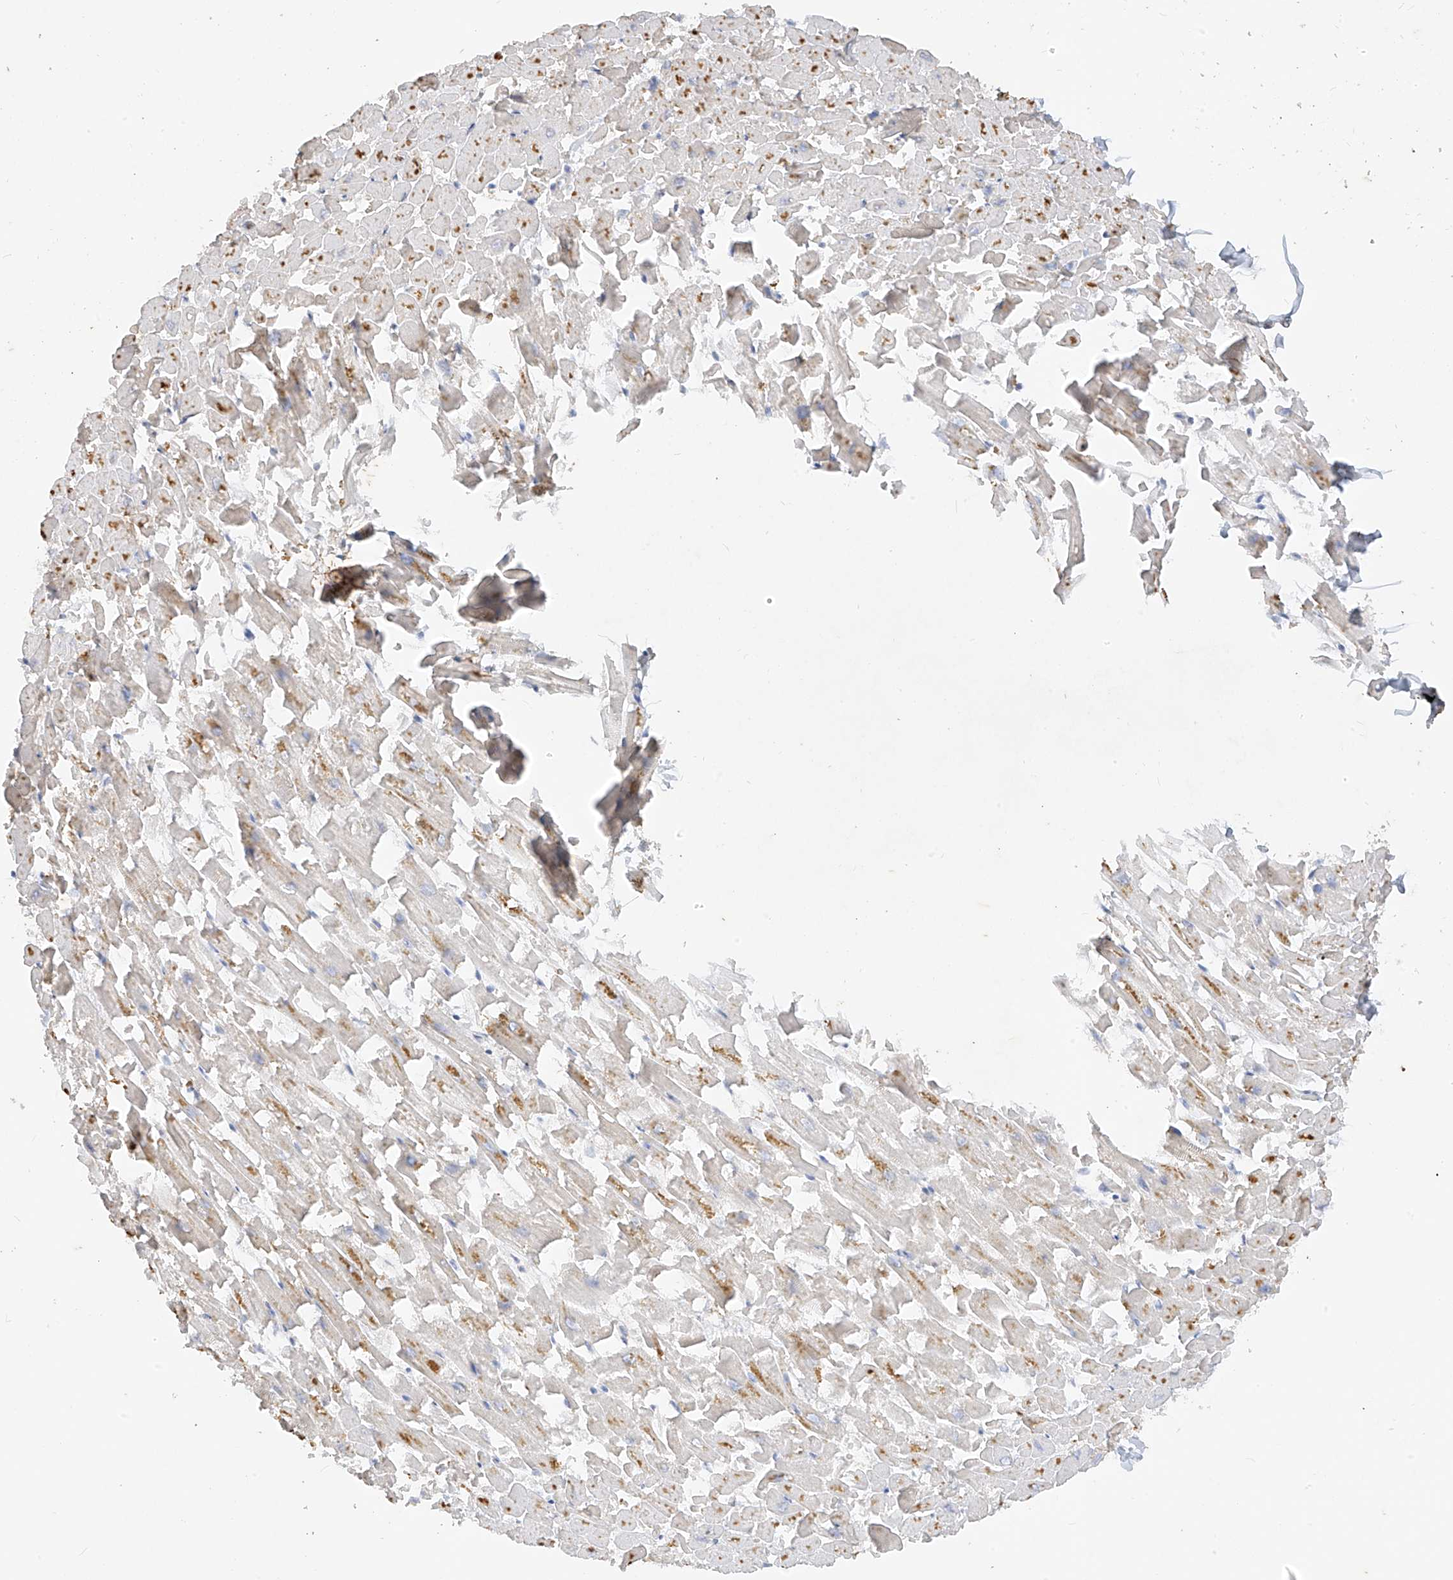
{"staining": {"intensity": "moderate", "quantity": "<25%", "location": "cytoplasmic/membranous"}, "tissue": "heart muscle", "cell_type": "Cardiomyocytes", "image_type": "normal", "snomed": [{"axis": "morphology", "description": "Normal tissue, NOS"}, {"axis": "topography", "description": "Heart"}], "caption": "IHC of benign human heart muscle exhibits low levels of moderate cytoplasmic/membranous positivity in about <25% of cardiomyocytes.", "gene": "MTUS2", "patient": {"sex": "female", "age": 64}}